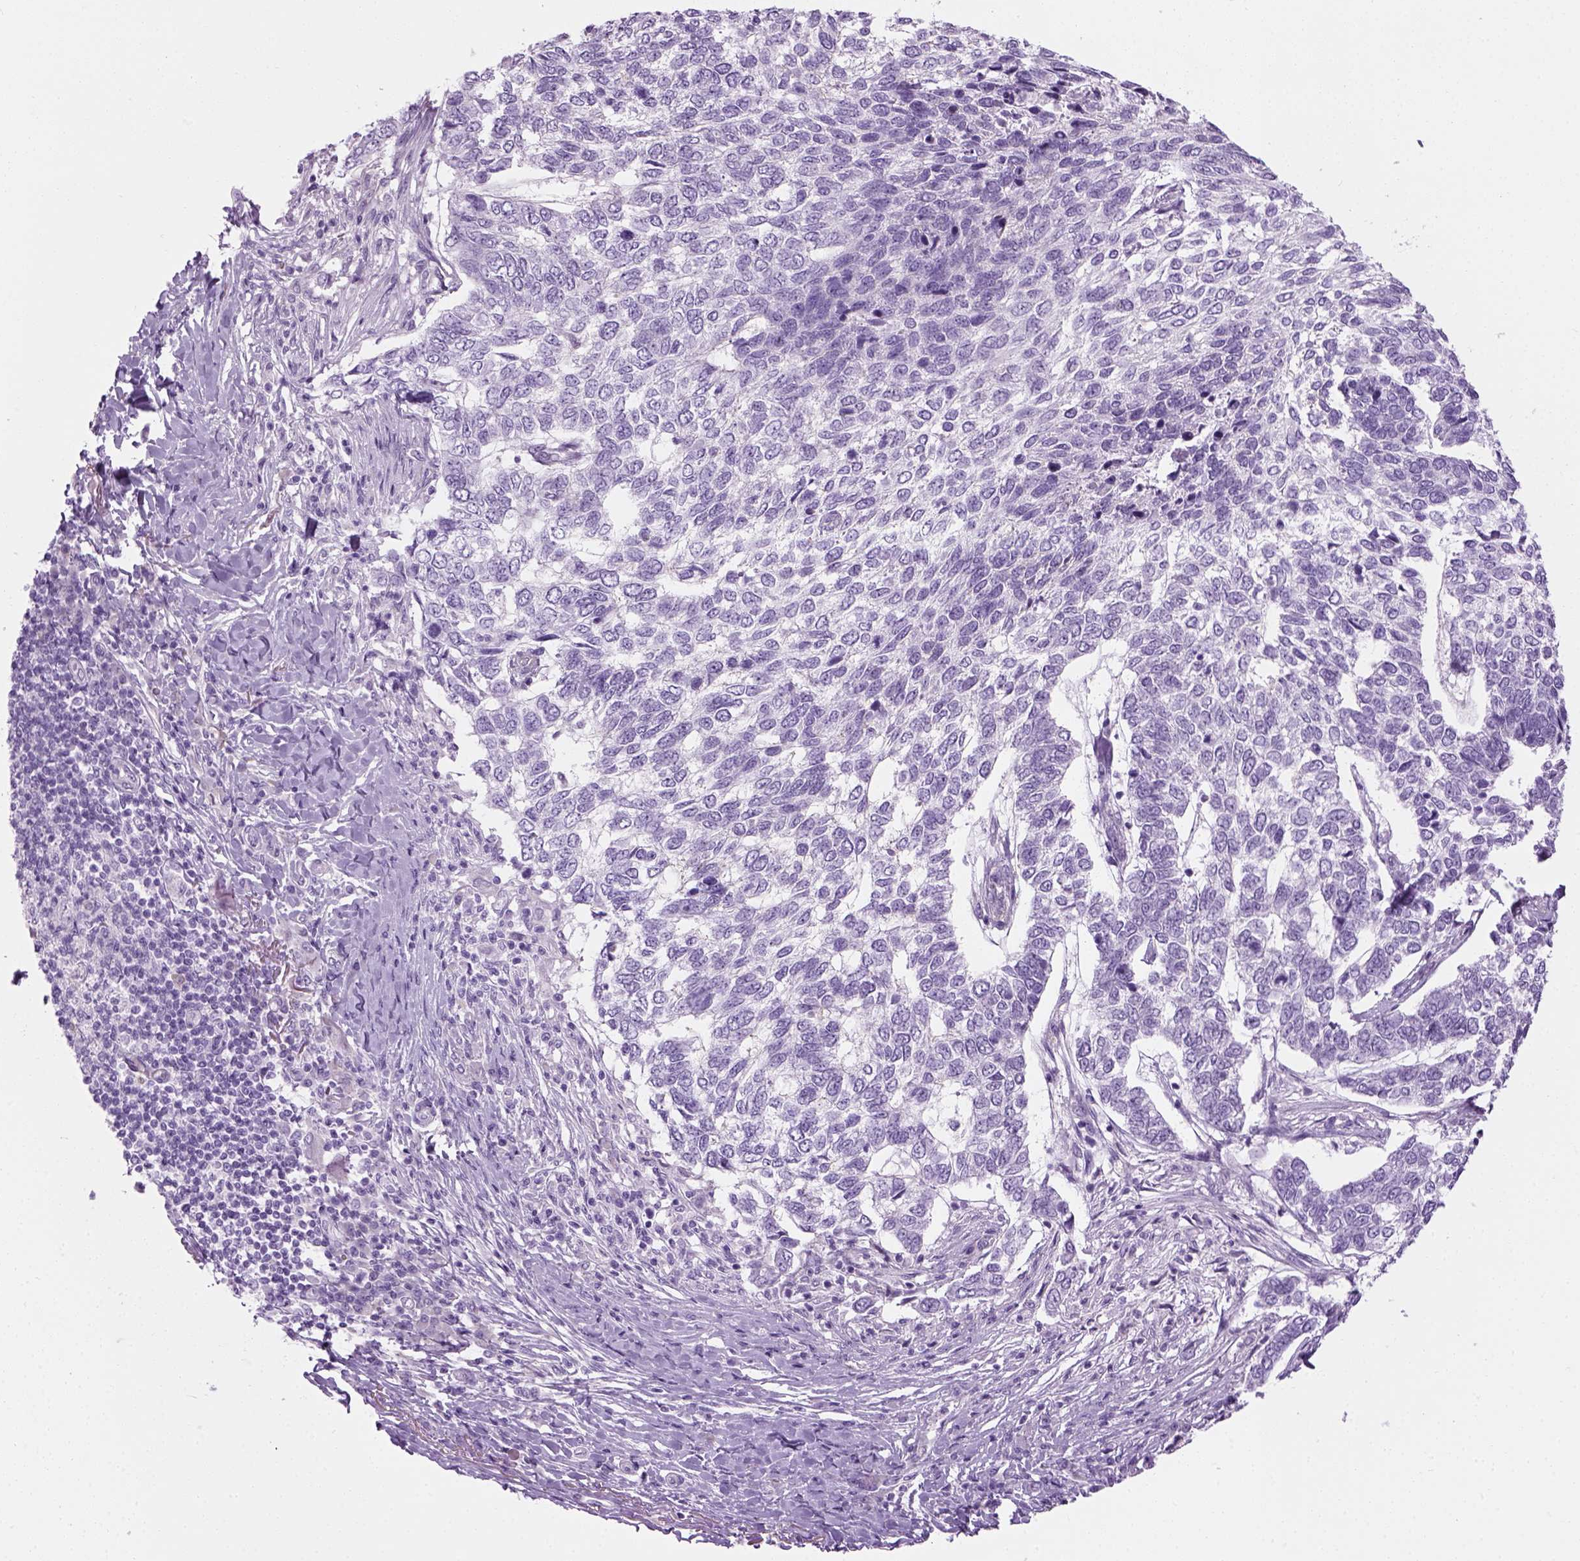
{"staining": {"intensity": "negative", "quantity": "none", "location": "none"}, "tissue": "skin cancer", "cell_type": "Tumor cells", "image_type": "cancer", "snomed": [{"axis": "morphology", "description": "Basal cell carcinoma"}, {"axis": "topography", "description": "Skin"}], "caption": "Immunohistochemistry (IHC) histopathology image of neoplastic tissue: human skin basal cell carcinoma stained with DAB demonstrates no significant protein positivity in tumor cells.", "gene": "CIBAR2", "patient": {"sex": "female", "age": 65}}